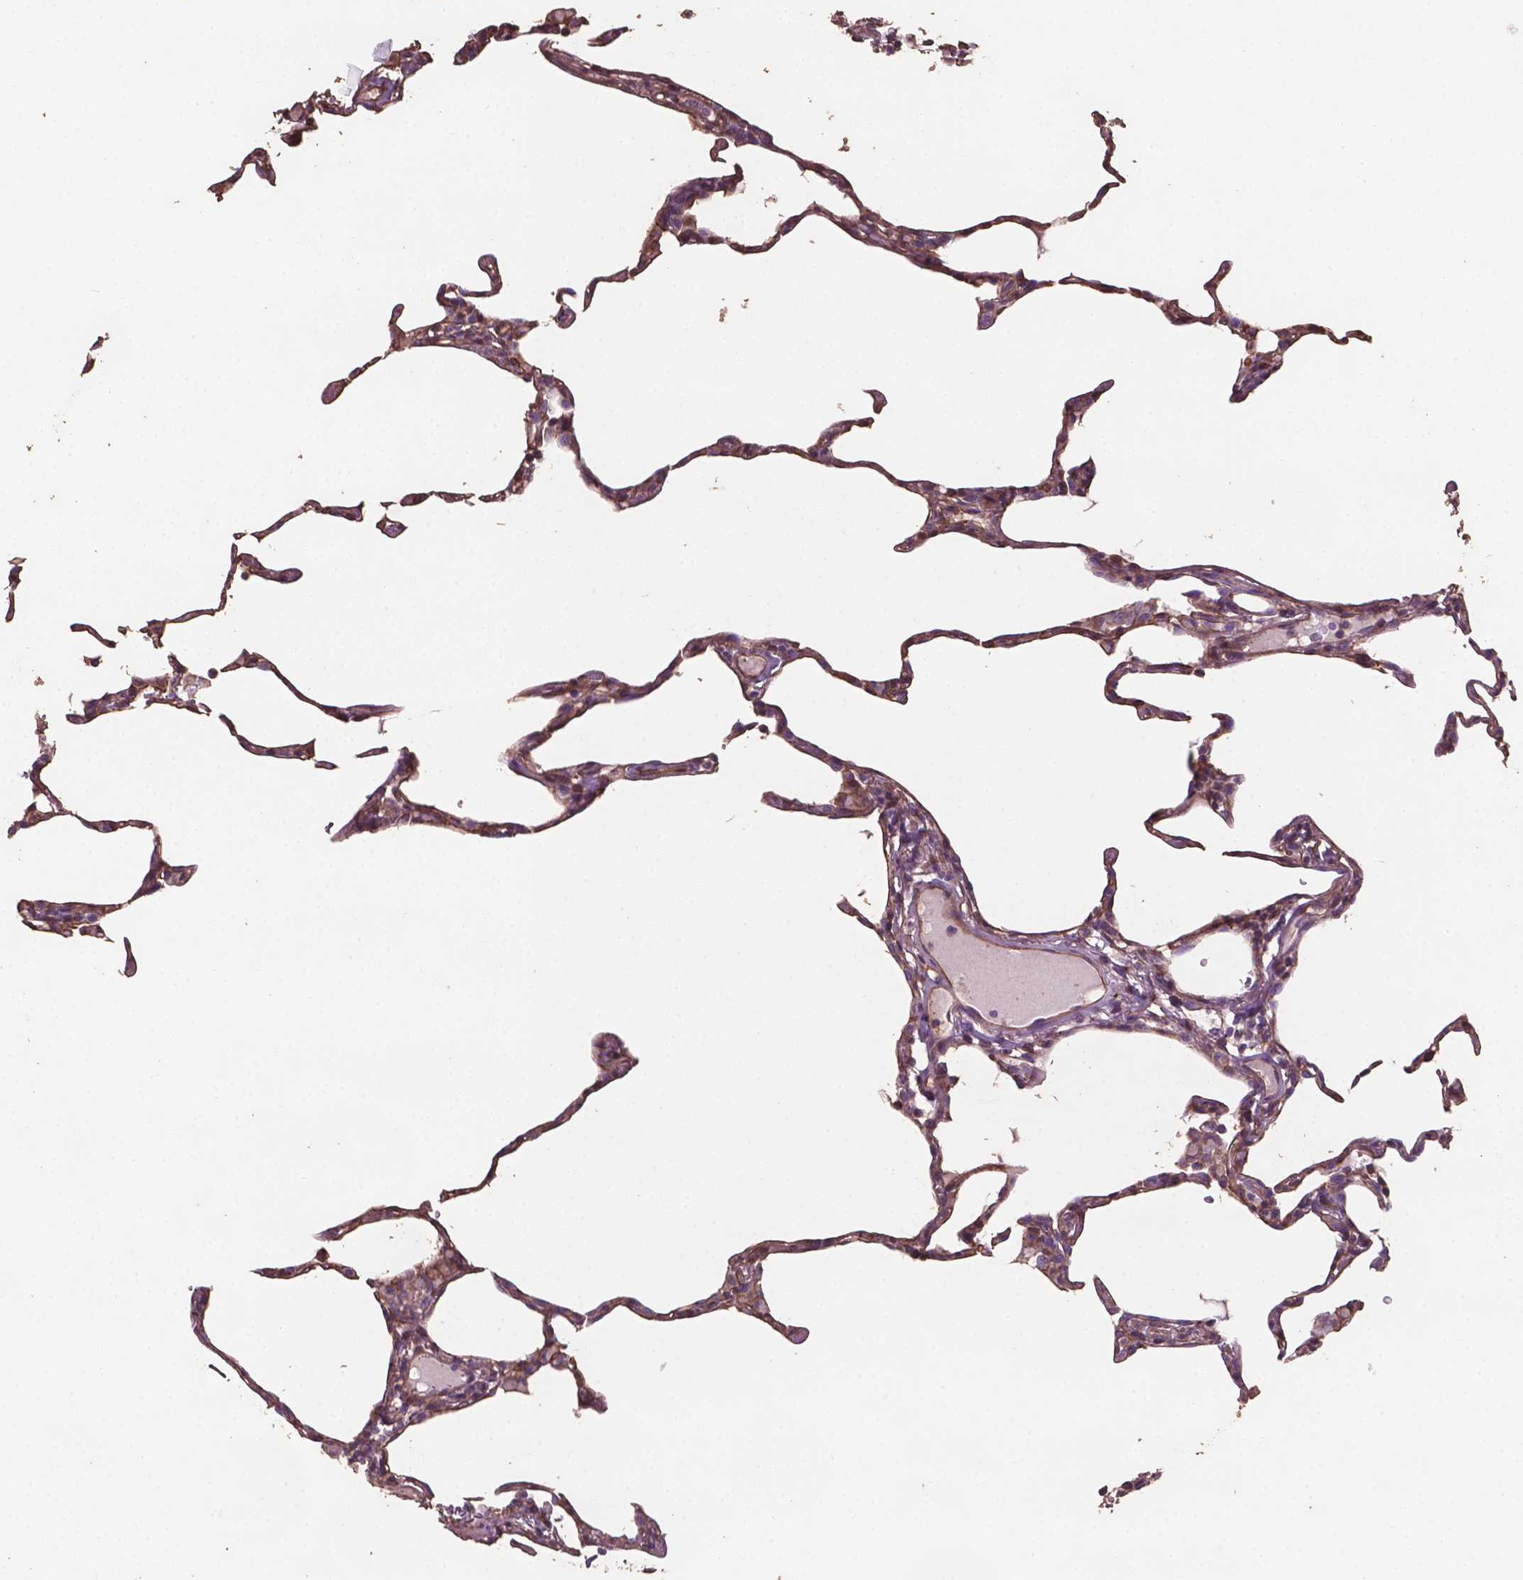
{"staining": {"intensity": "moderate", "quantity": "25%-75%", "location": "cytoplasmic/membranous"}, "tissue": "lung", "cell_type": "Alveolar cells", "image_type": "normal", "snomed": [{"axis": "morphology", "description": "Normal tissue, NOS"}, {"axis": "topography", "description": "Lung"}], "caption": "An image of lung stained for a protein exhibits moderate cytoplasmic/membranous brown staining in alveolar cells.", "gene": "COMMD4", "patient": {"sex": "female", "age": 57}}